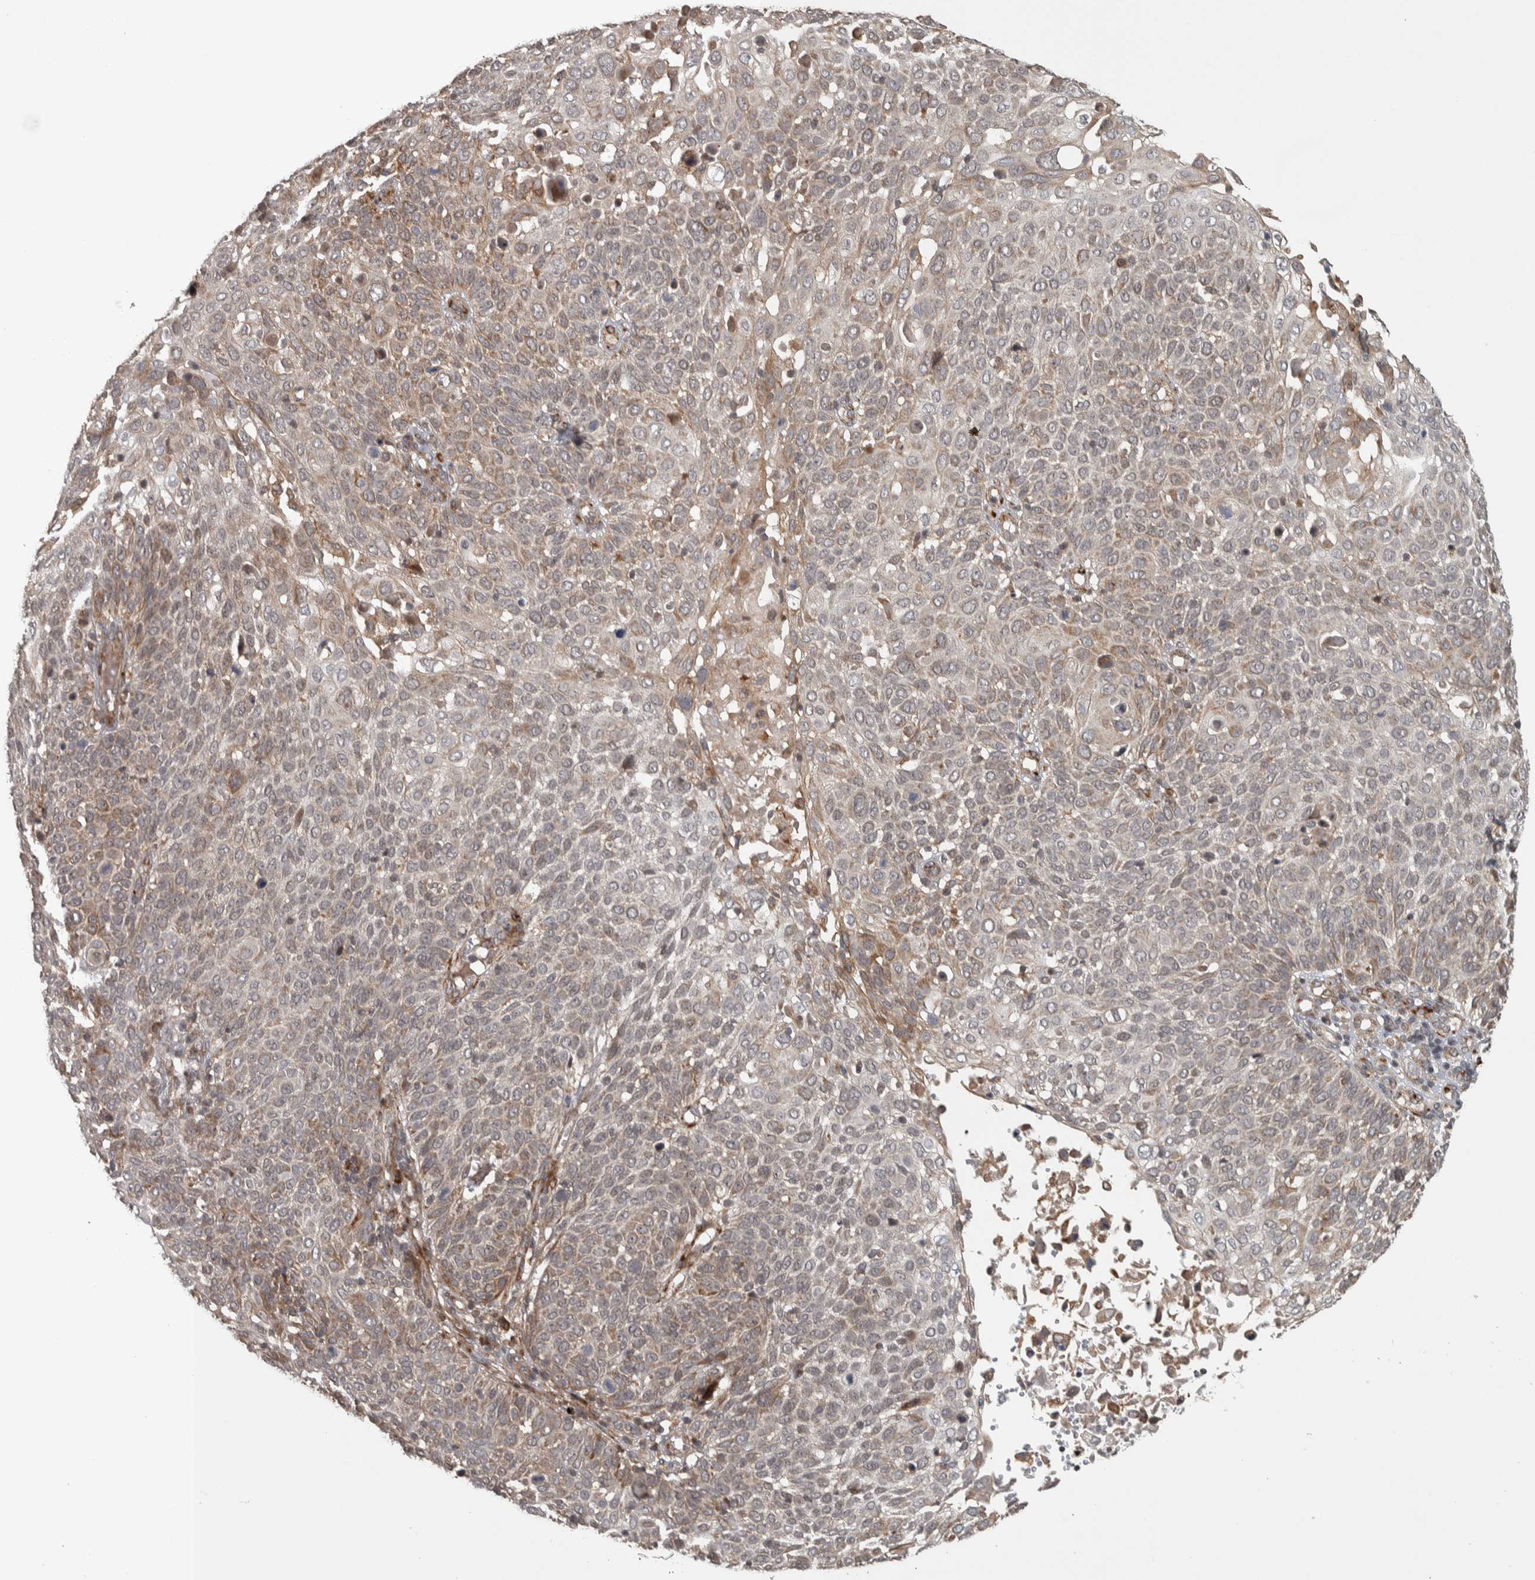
{"staining": {"intensity": "weak", "quantity": "25%-75%", "location": "cytoplasmic/membranous"}, "tissue": "cervical cancer", "cell_type": "Tumor cells", "image_type": "cancer", "snomed": [{"axis": "morphology", "description": "Squamous cell carcinoma, NOS"}, {"axis": "topography", "description": "Cervix"}], "caption": "Immunohistochemistry histopathology image of neoplastic tissue: cervical cancer stained using IHC displays low levels of weak protein expression localized specifically in the cytoplasmic/membranous of tumor cells, appearing as a cytoplasmic/membranous brown color.", "gene": "ERAL1", "patient": {"sex": "female", "age": 74}}